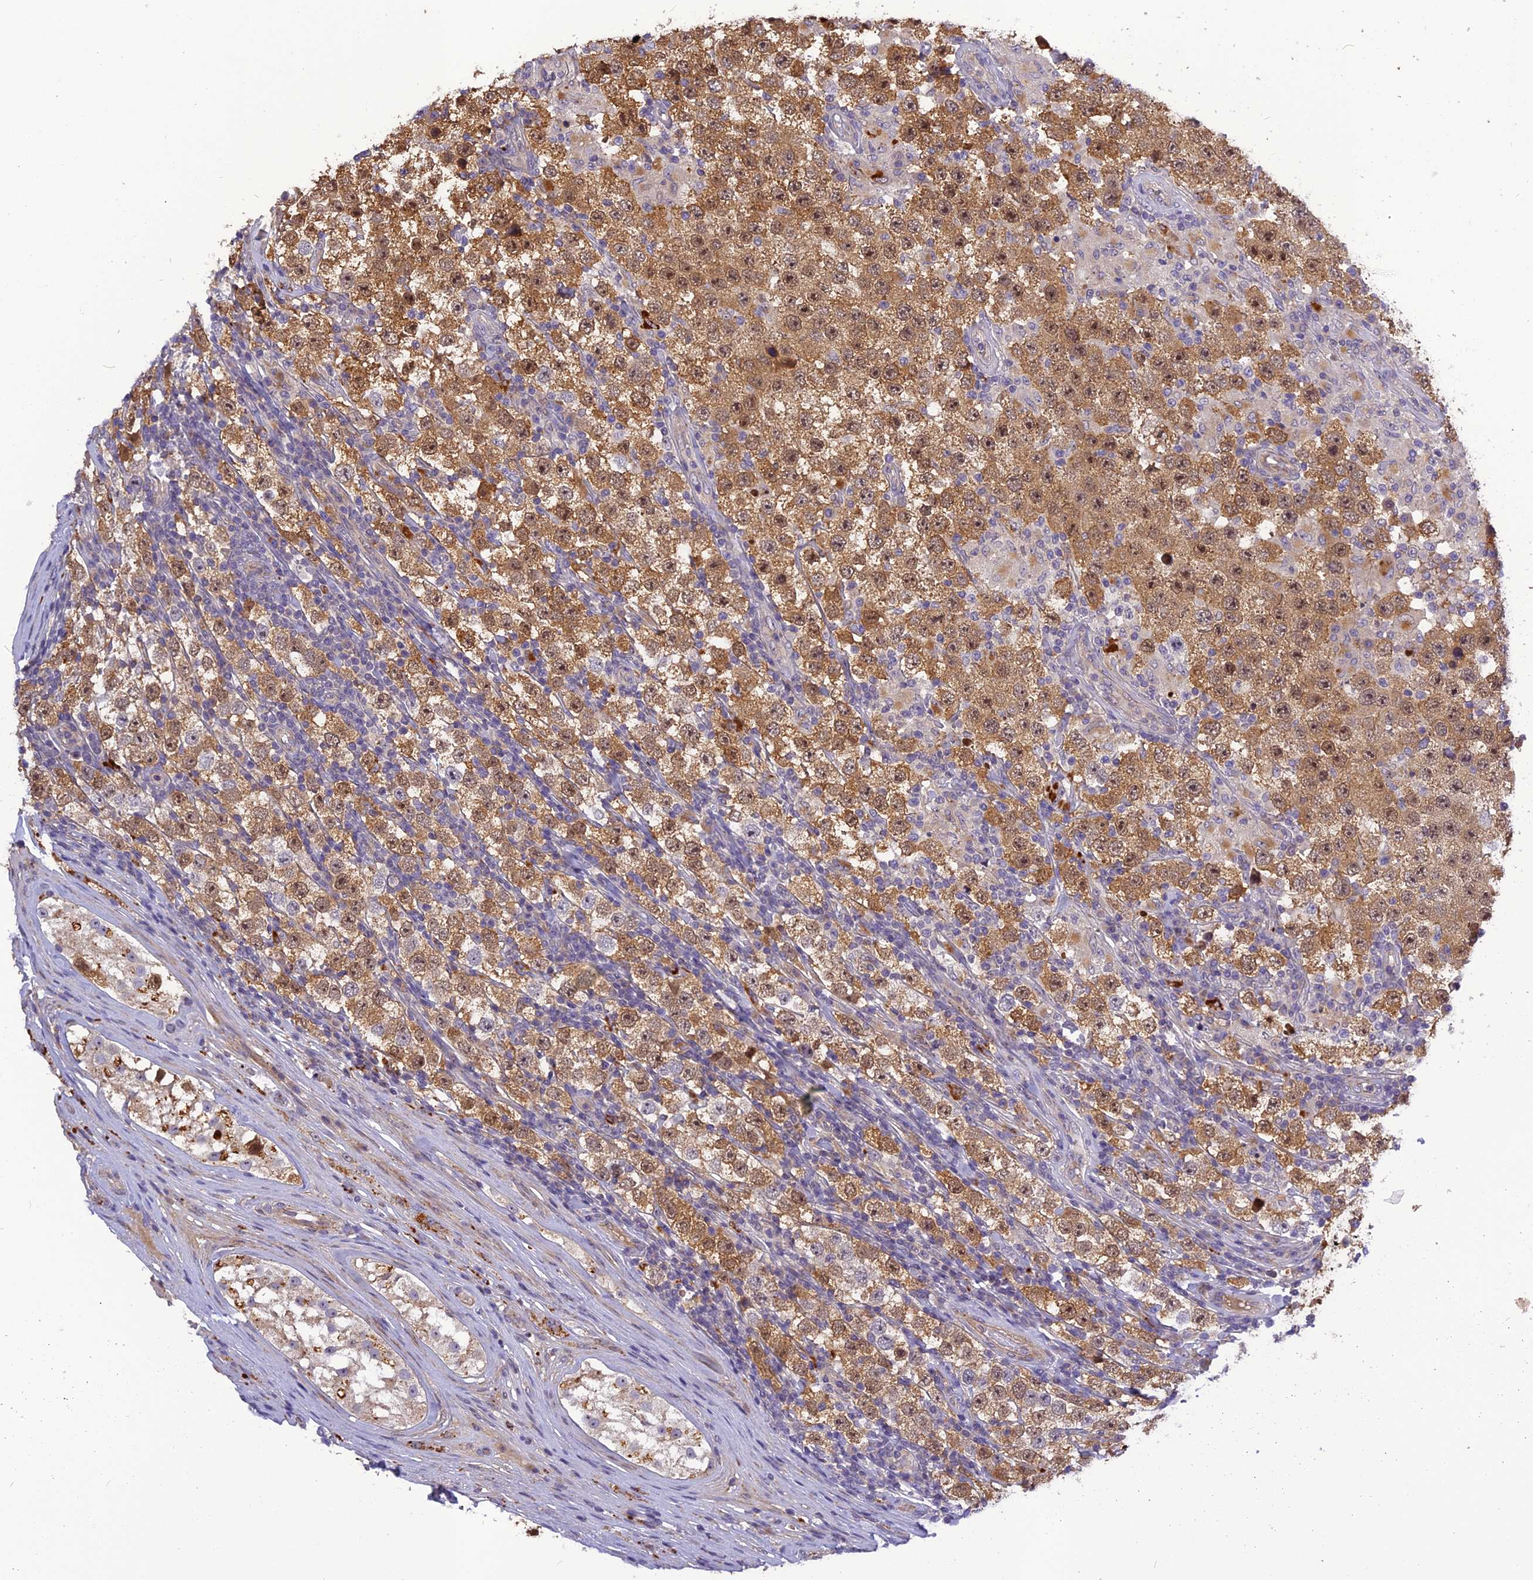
{"staining": {"intensity": "moderate", "quantity": "25%-75%", "location": "cytoplasmic/membranous"}, "tissue": "testis cancer", "cell_type": "Tumor cells", "image_type": "cancer", "snomed": [{"axis": "morphology", "description": "Normal tissue, NOS"}, {"axis": "morphology", "description": "Urothelial carcinoma, High grade"}, {"axis": "morphology", "description": "Seminoma, NOS"}, {"axis": "morphology", "description": "Carcinoma, Embryonal, NOS"}, {"axis": "topography", "description": "Urinary bladder"}, {"axis": "topography", "description": "Testis"}], "caption": "Protein analysis of testis cancer tissue reveals moderate cytoplasmic/membranous positivity in about 25%-75% of tumor cells.", "gene": "FNIP2", "patient": {"sex": "male", "age": 41}}